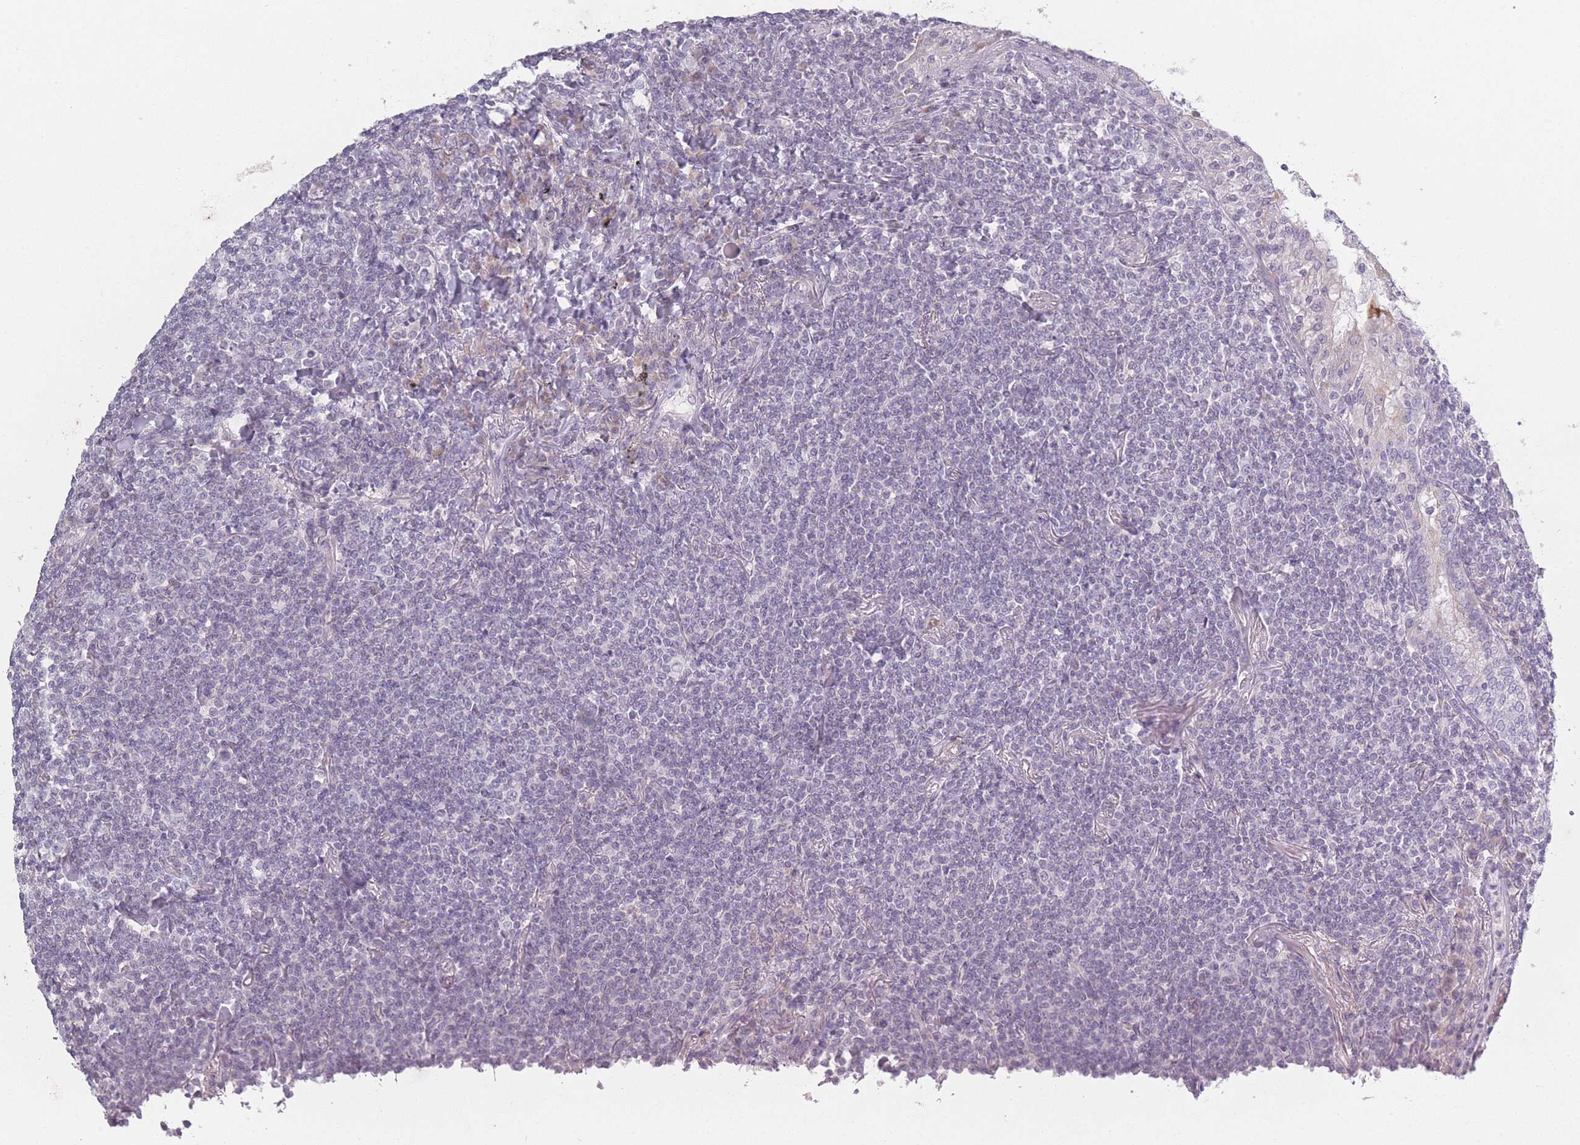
{"staining": {"intensity": "negative", "quantity": "none", "location": "none"}, "tissue": "lymphoma", "cell_type": "Tumor cells", "image_type": "cancer", "snomed": [{"axis": "morphology", "description": "Malignant lymphoma, non-Hodgkin's type, Low grade"}, {"axis": "topography", "description": "Lung"}], "caption": "Protein analysis of lymphoma displays no significant staining in tumor cells. Nuclei are stained in blue.", "gene": "RASL10B", "patient": {"sex": "female", "age": 71}}